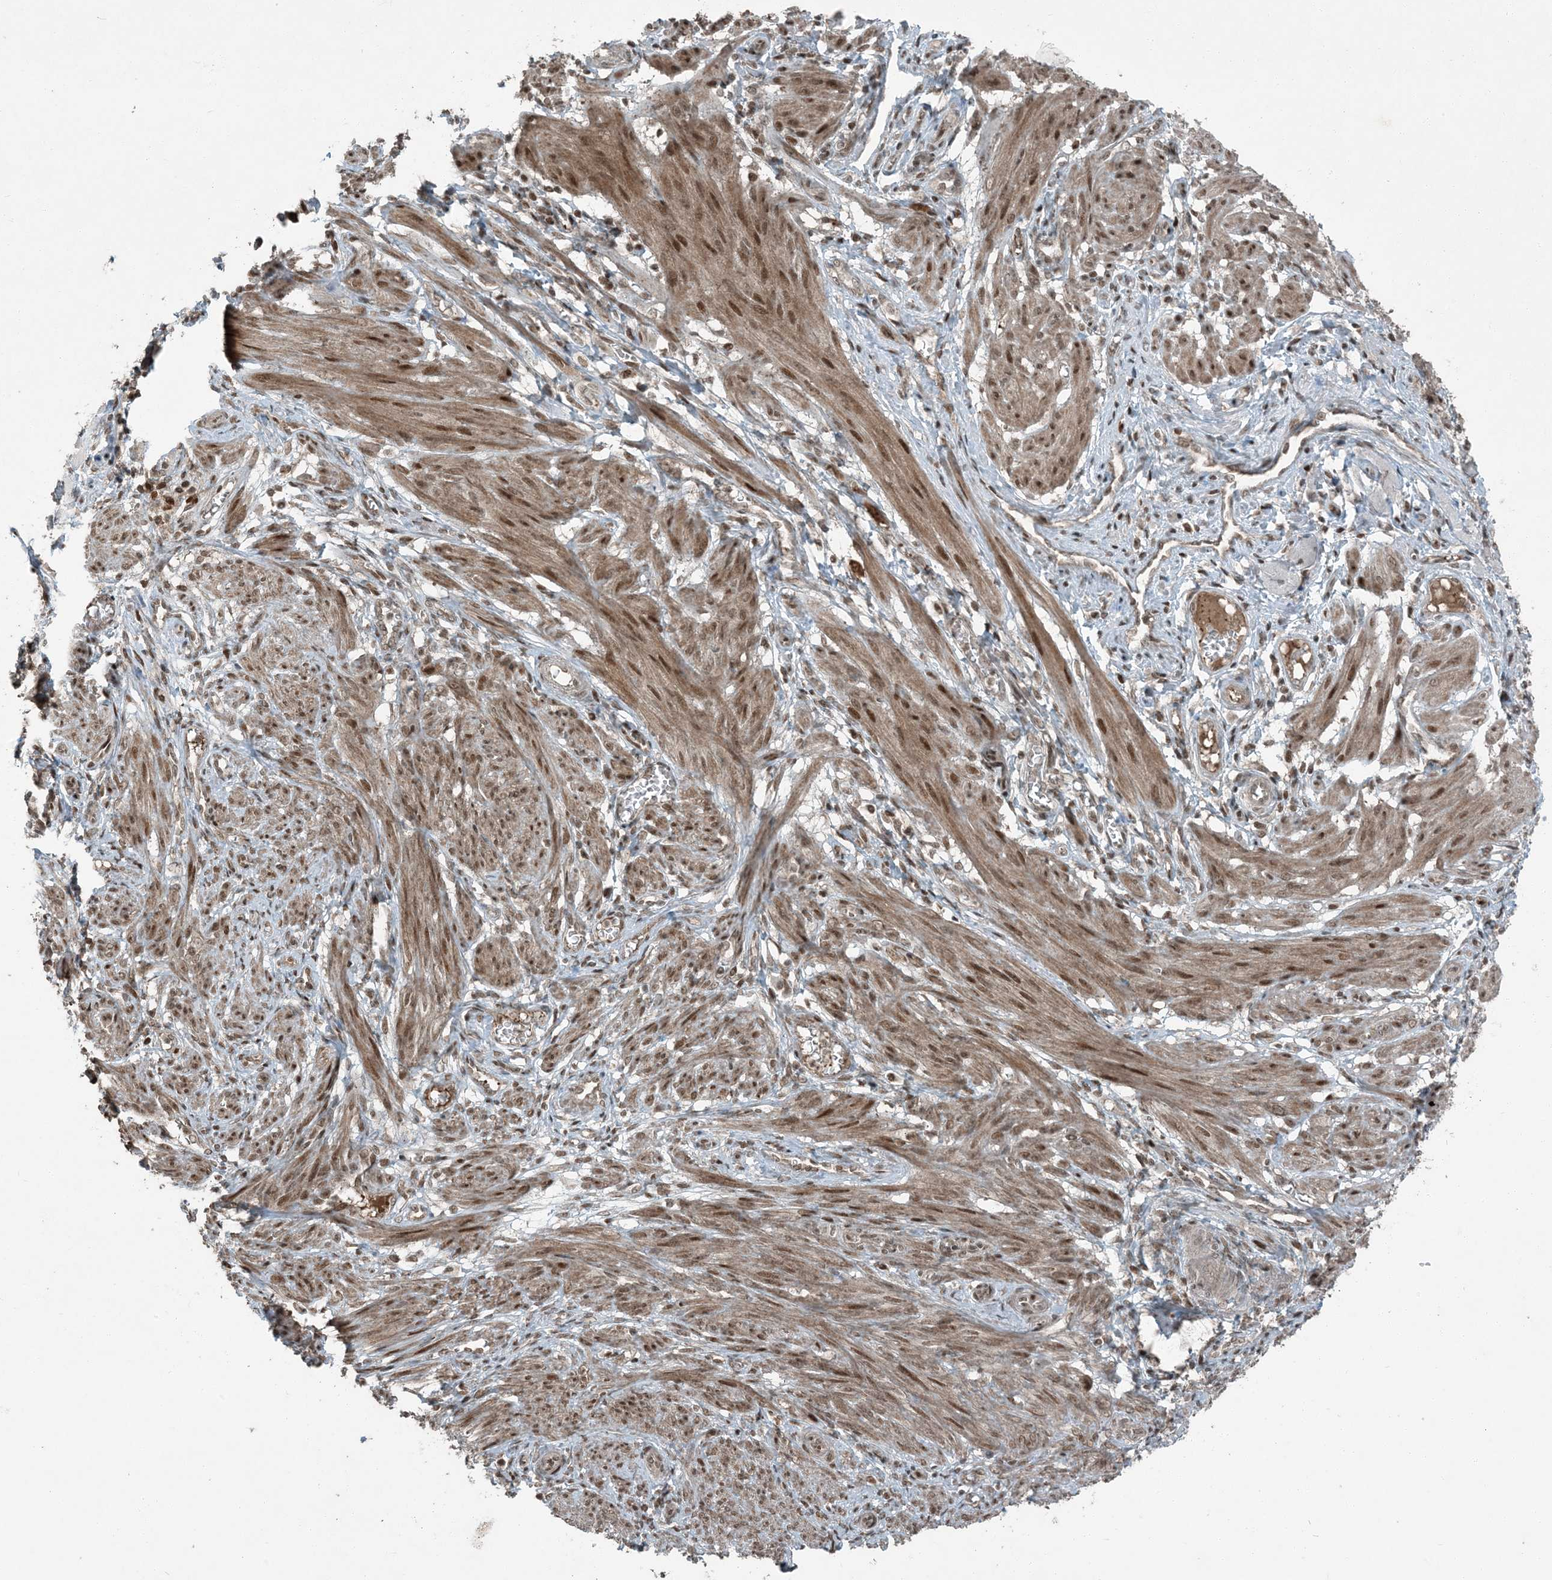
{"staining": {"intensity": "moderate", "quantity": ">75%", "location": "cytoplasmic/membranous,nuclear"}, "tissue": "smooth muscle", "cell_type": "Smooth muscle cells", "image_type": "normal", "snomed": [{"axis": "morphology", "description": "Normal tissue, NOS"}, {"axis": "topography", "description": "Smooth muscle"}], "caption": "Moderate cytoplasmic/membranous,nuclear expression for a protein is identified in approximately >75% of smooth muscle cells of normal smooth muscle using immunohistochemistry.", "gene": "TRAPPC12", "patient": {"sex": "female", "age": 39}}